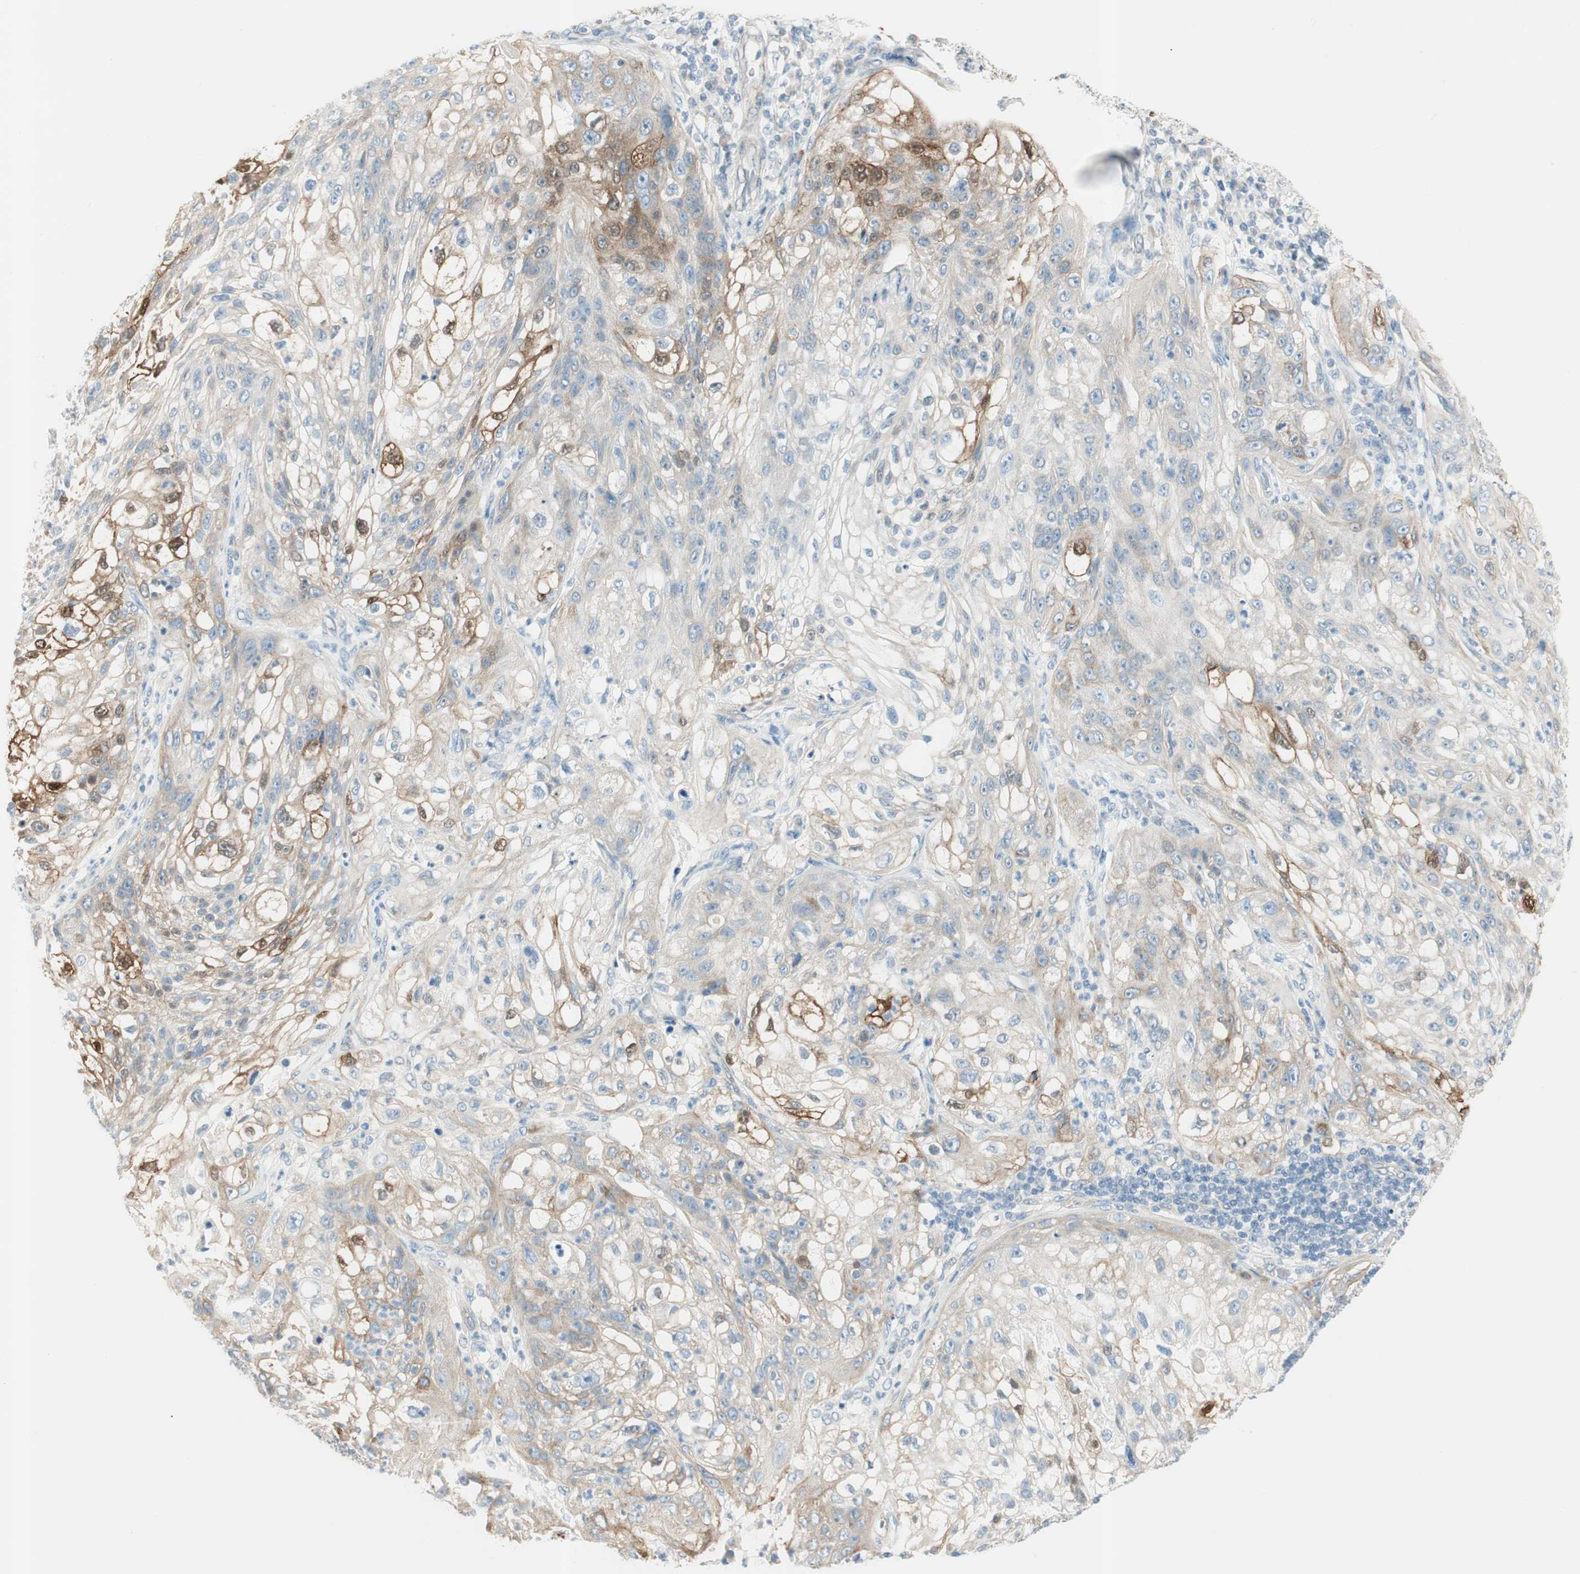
{"staining": {"intensity": "moderate", "quantity": "<25%", "location": "cytoplasmic/membranous,nuclear"}, "tissue": "lung cancer", "cell_type": "Tumor cells", "image_type": "cancer", "snomed": [{"axis": "morphology", "description": "Inflammation, NOS"}, {"axis": "morphology", "description": "Squamous cell carcinoma, NOS"}, {"axis": "topography", "description": "Lymph node"}, {"axis": "topography", "description": "Soft tissue"}, {"axis": "topography", "description": "Lung"}], "caption": "Approximately <25% of tumor cells in human lung squamous cell carcinoma display moderate cytoplasmic/membranous and nuclear protein expression as visualized by brown immunohistochemical staining.", "gene": "CDK3", "patient": {"sex": "male", "age": 66}}